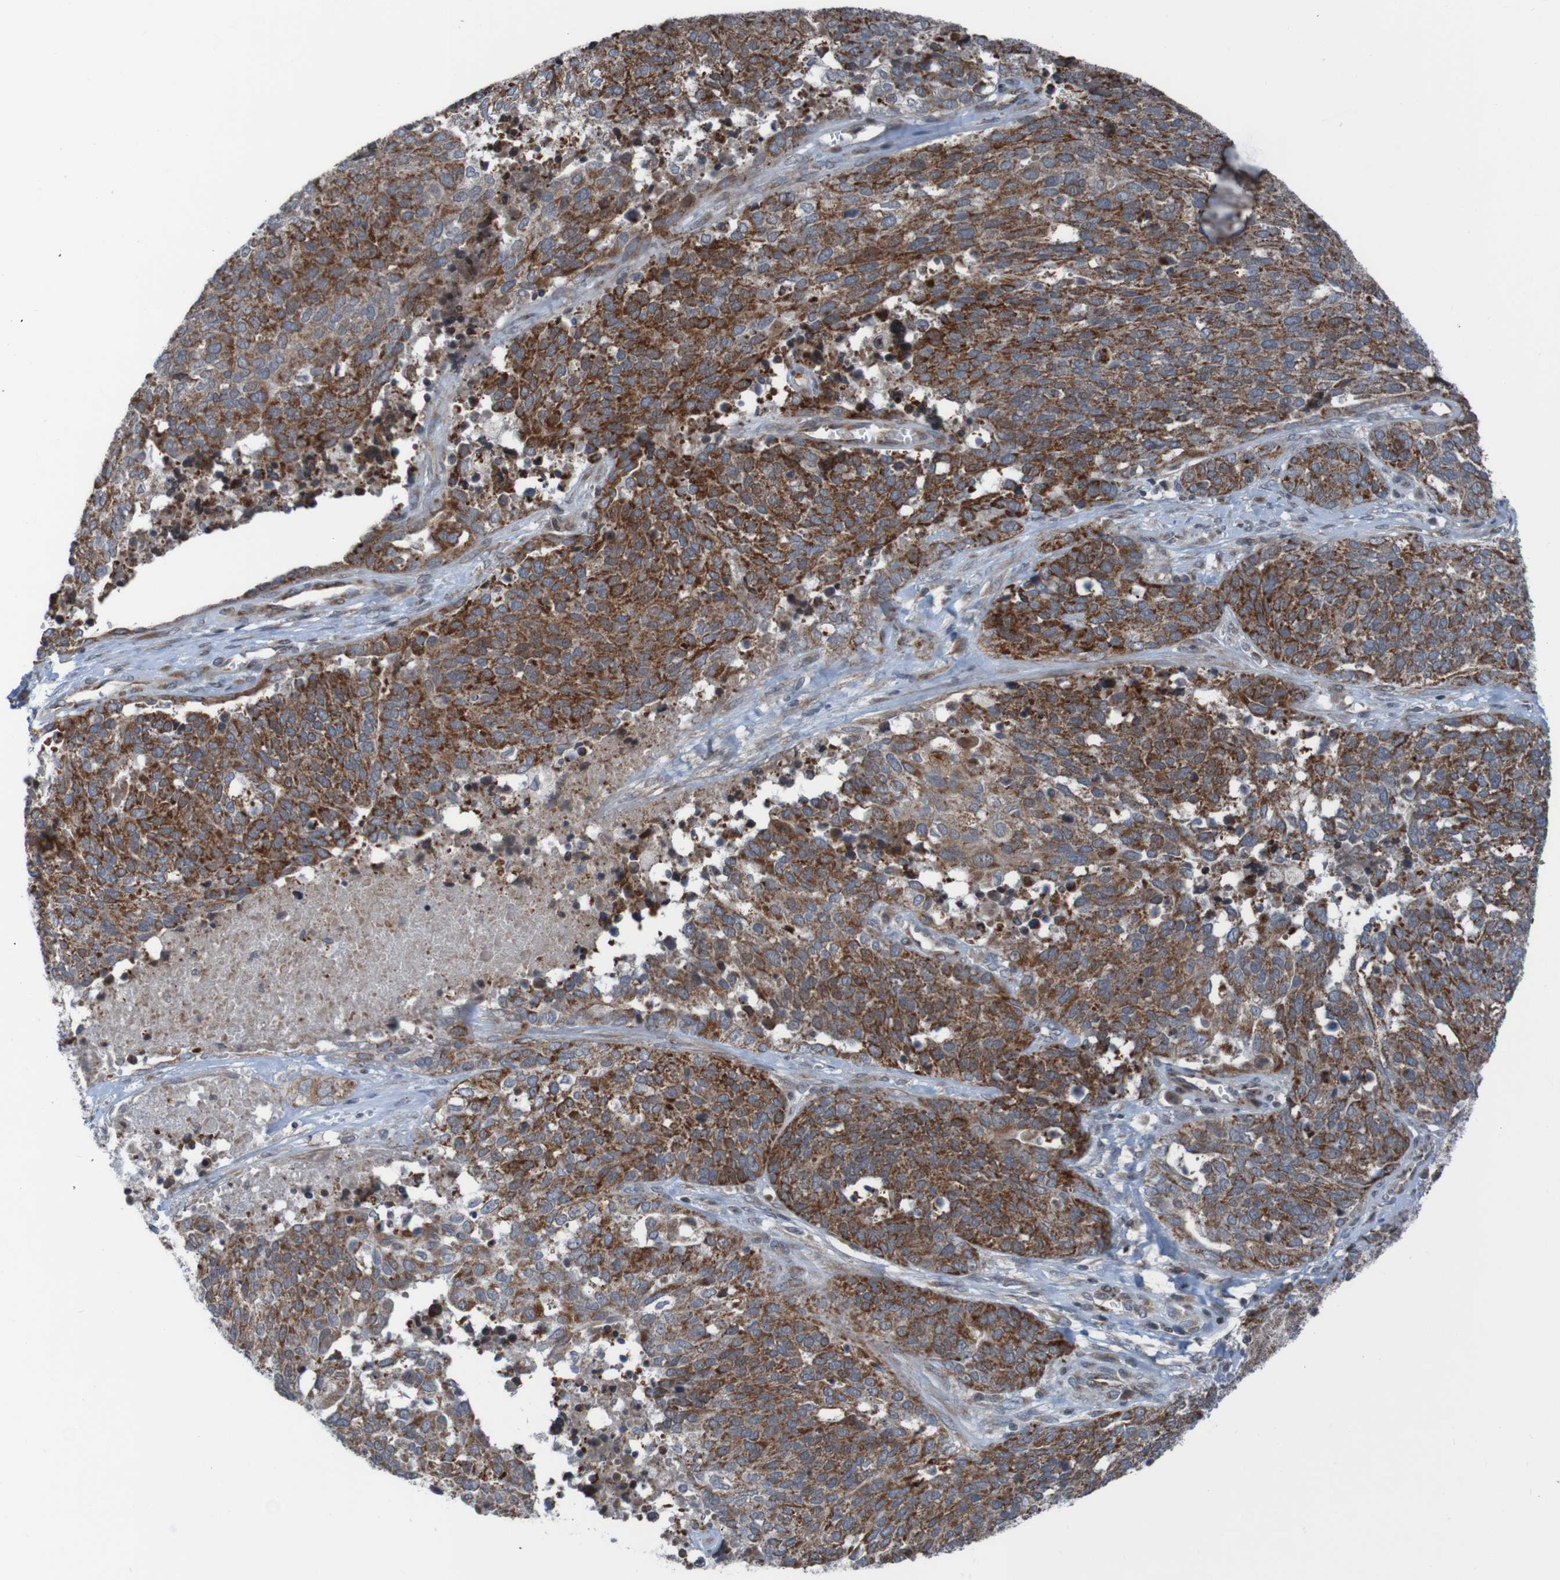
{"staining": {"intensity": "strong", "quantity": ">75%", "location": "cytoplasmic/membranous"}, "tissue": "ovarian cancer", "cell_type": "Tumor cells", "image_type": "cancer", "snomed": [{"axis": "morphology", "description": "Cystadenocarcinoma, serous, NOS"}, {"axis": "topography", "description": "Ovary"}], "caption": "Ovarian cancer stained for a protein displays strong cytoplasmic/membranous positivity in tumor cells. Nuclei are stained in blue.", "gene": "UNG", "patient": {"sex": "female", "age": 44}}